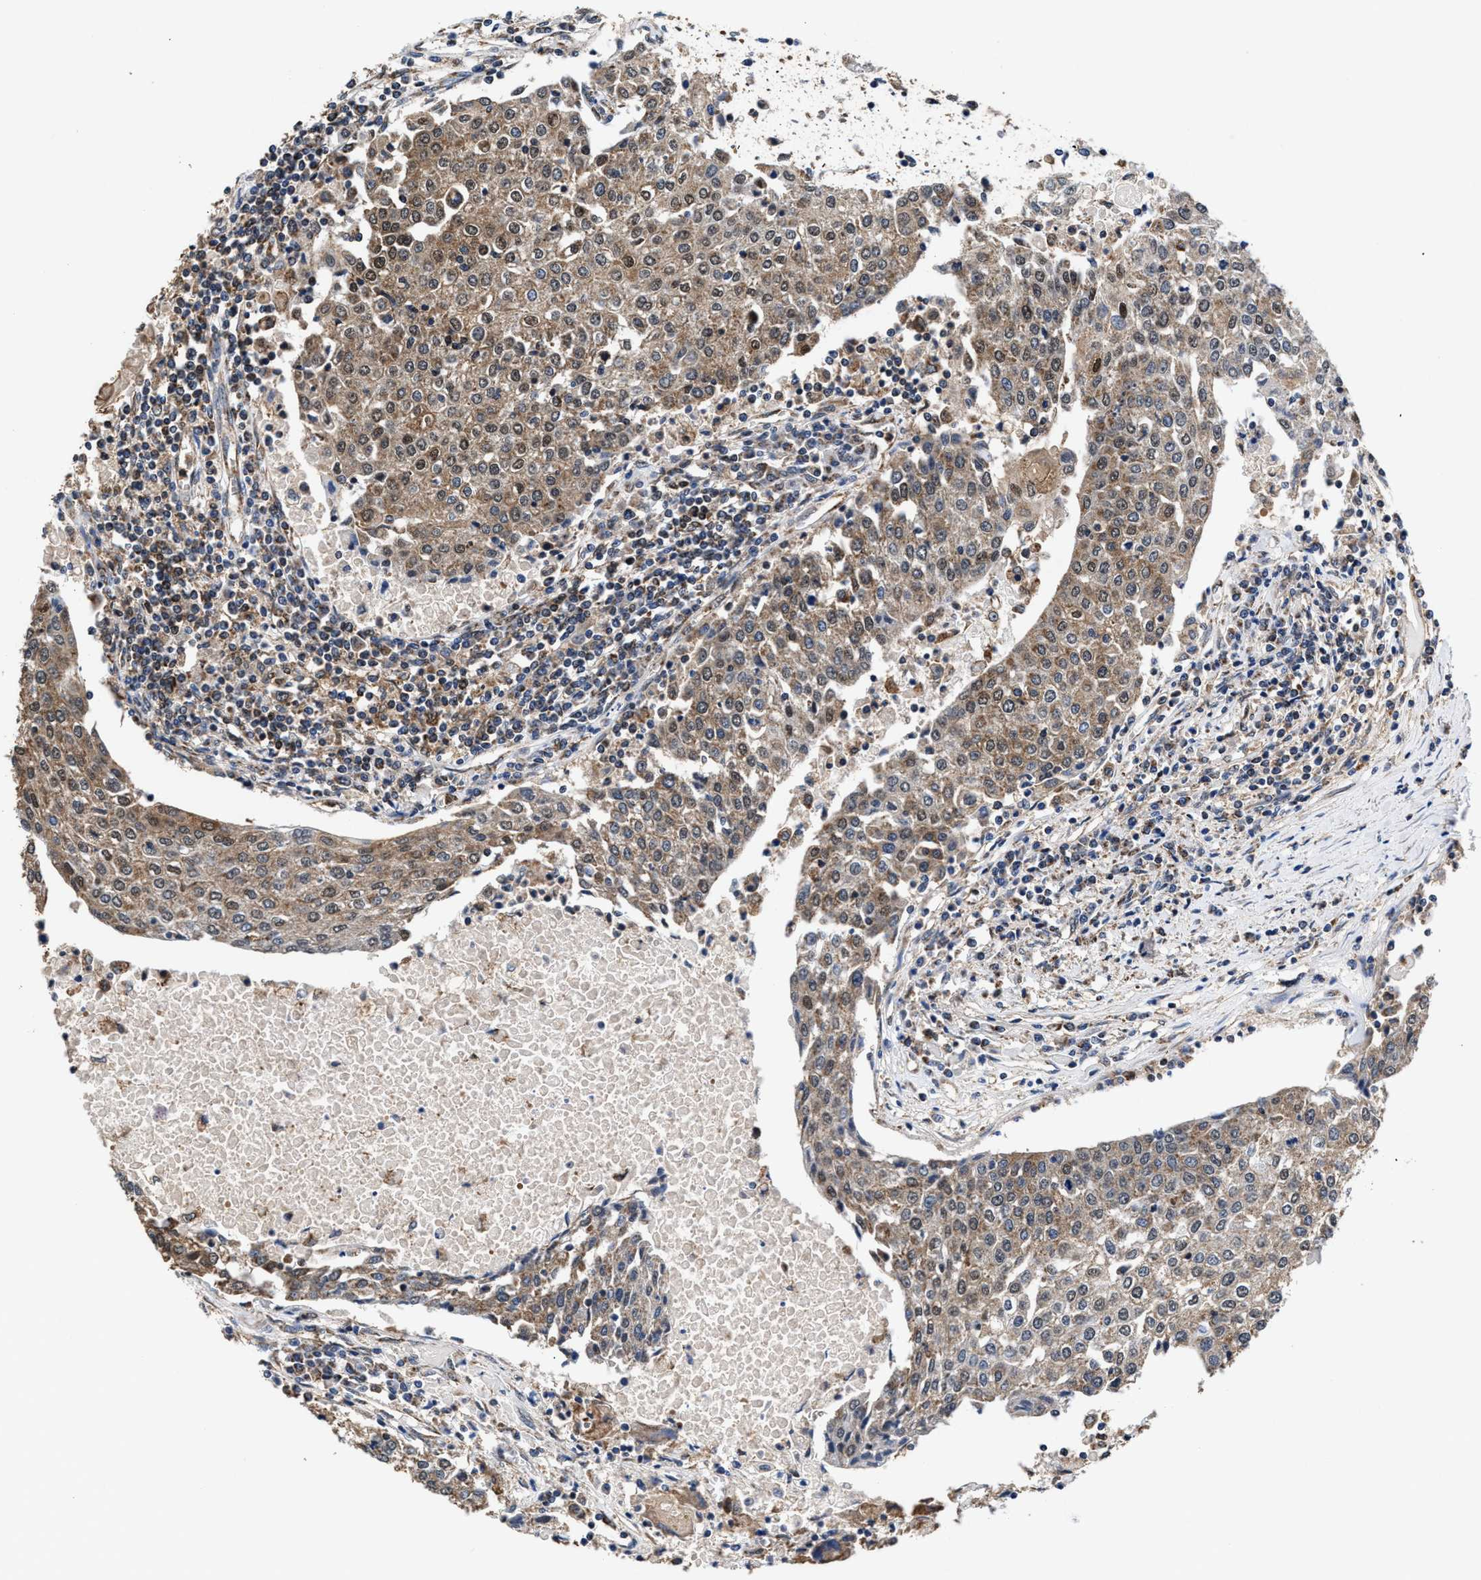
{"staining": {"intensity": "weak", "quantity": ">75%", "location": "cytoplasmic/membranous"}, "tissue": "urothelial cancer", "cell_type": "Tumor cells", "image_type": "cancer", "snomed": [{"axis": "morphology", "description": "Urothelial carcinoma, High grade"}, {"axis": "topography", "description": "Urinary bladder"}], "caption": "Immunohistochemical staining of high-grade urothelial carcinoma demonstrates low levels of weak cytoplasmic/membranous protein positivity in approximately >75% of tumor cells. The protein of interest is stained brown, and the nuclei are stained in blue (DAB IHC with brightfield microscopy, high magnification).", "gene": "ACLY", "patient": {"sex": "female", "age": 85}}